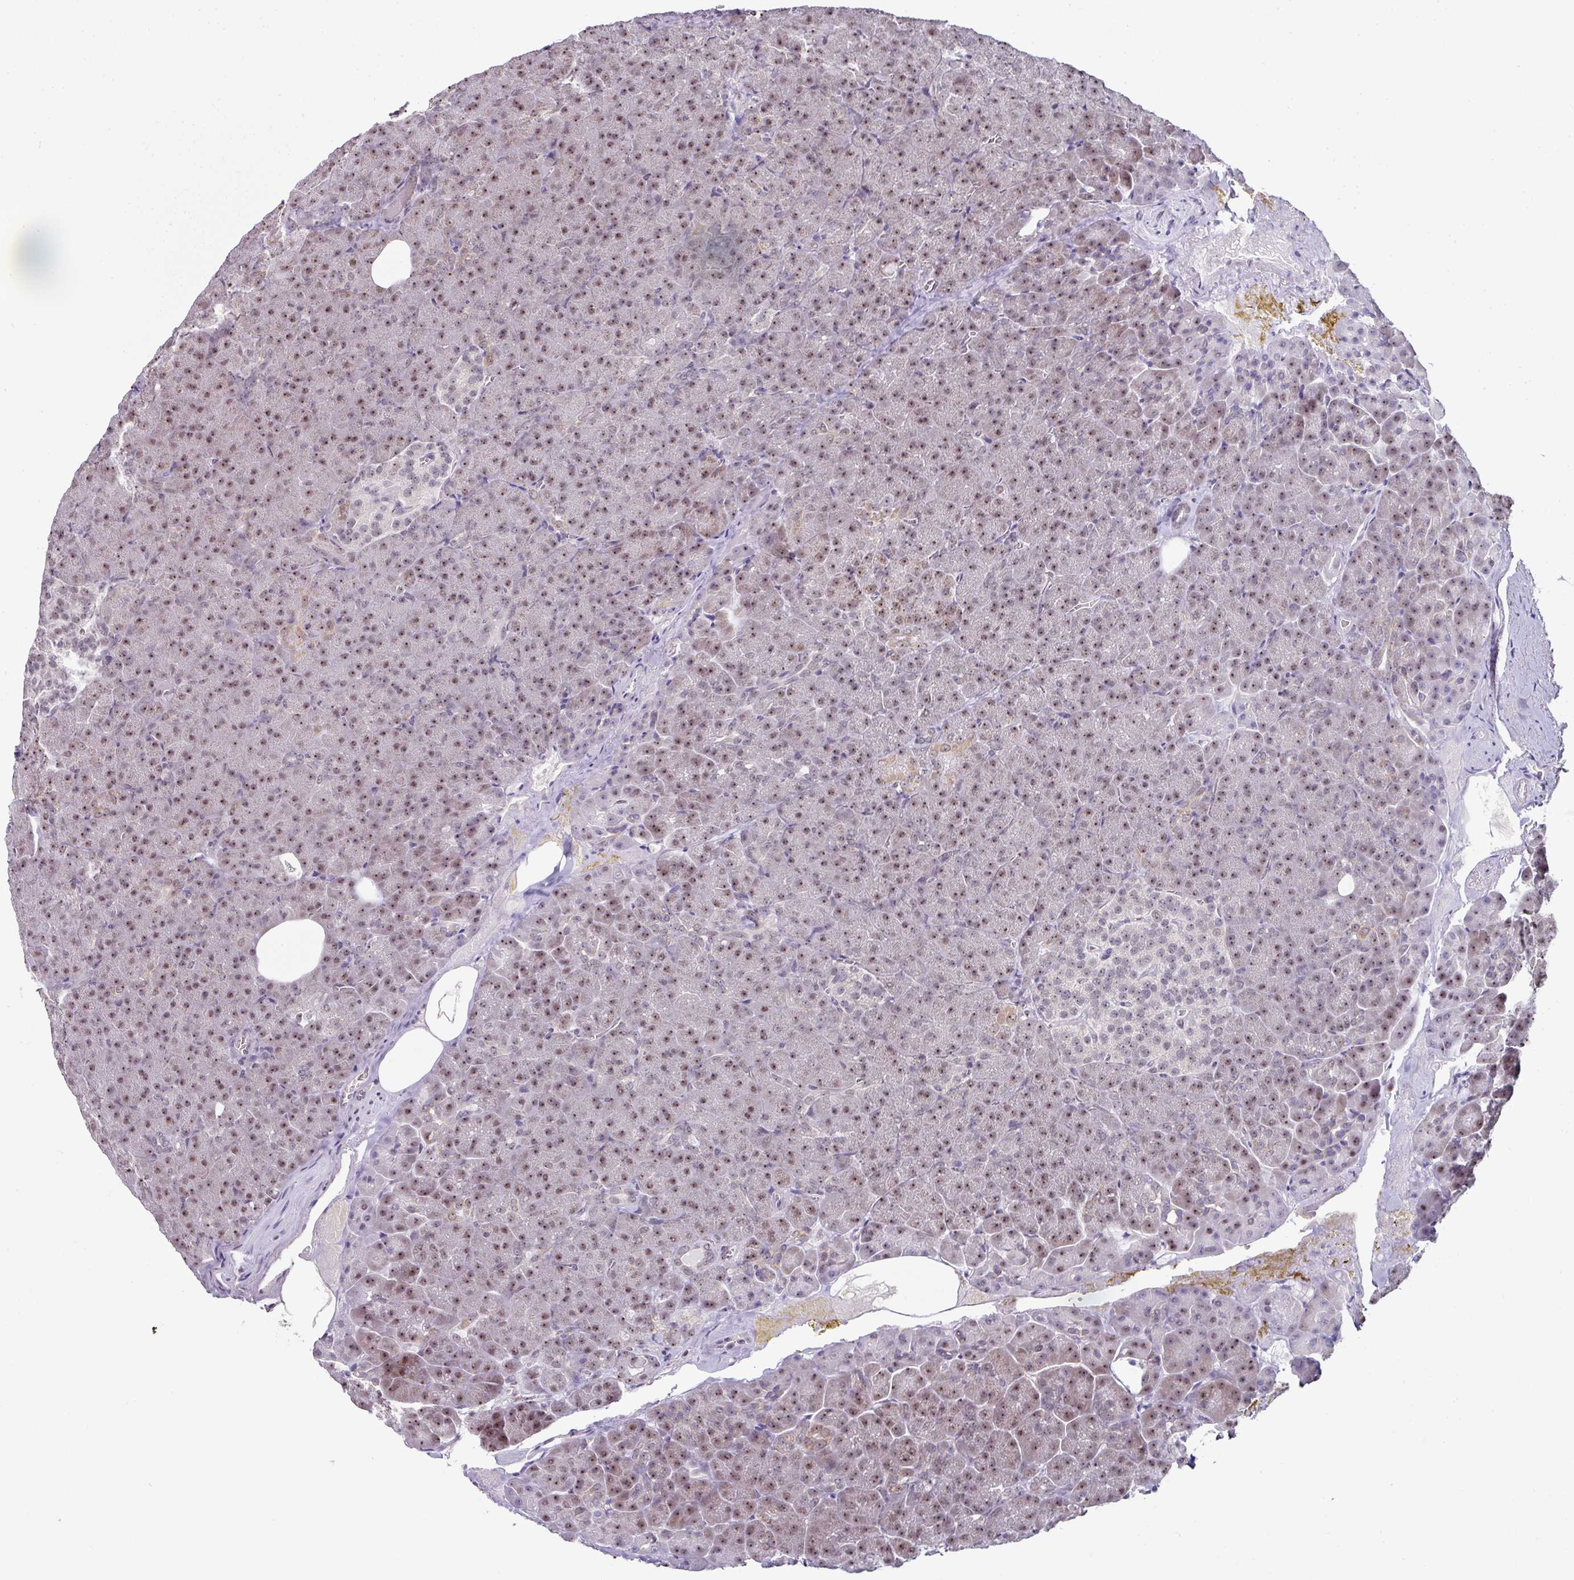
{"staining": {"intensity": "moderate", "quantity": ">75%", "location": "nuclear"}, "tissue": "pancreas", "cell_type": "Exocrine glandular cells", "image_type": "normal", "snomed": [{"axis": "morphology", "description": "Normal tissue, NOS"}, {"axis": "topography", "description": "Pancreas"}], "caption": "Human pancreas stained with a brown dye exhibits moderate nuclear positive positivity in approximately >75% of exocrine glandular cells.", "gene": "NACC2", "patient": {"sex": "female", "age": 74}}